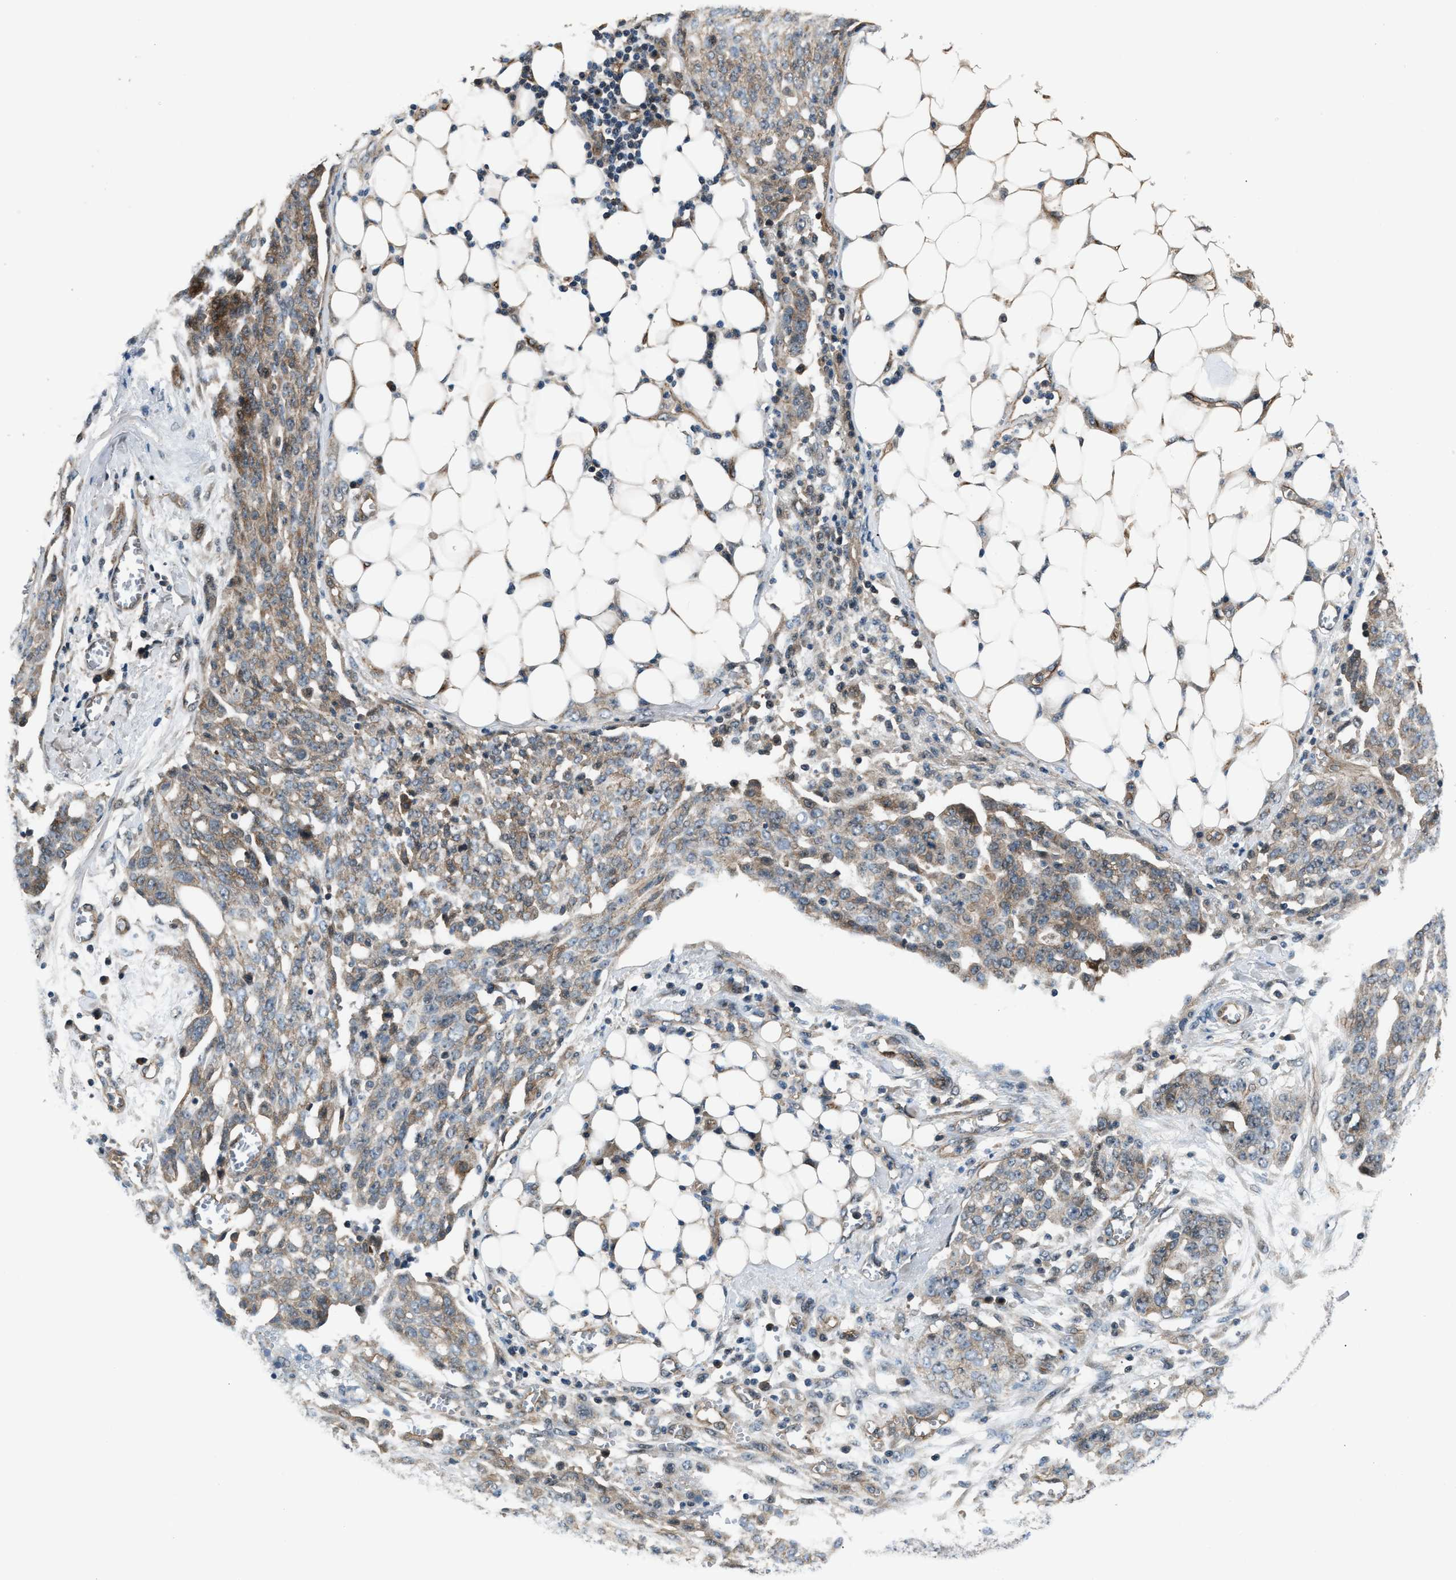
{"staining": {"intensity": "weak", "quantity": "25%-75%", "location": "cytoplasmic/membranous"}, "tissue": "ovarian cancer", "cell_type": "Tumor cells", "image_type": "cancer", "snomed": [{"axis": "morphology", "description": "Cystadenocarcinoma, serous, NOS"}, {"axis": "topography", "description": "Soft tissue"}, {"axis": "topography", "description": "Ovary"}], "caption": "Immunohistochemical staining of human ovarian cancer (serous cystadenocarcinoma) reveals weak cytoplasmic/membranous protein expression in about 25%-75% of tumor cells.", "gene": "COPS2", "patient": {"sex": "female", "age": 57}}